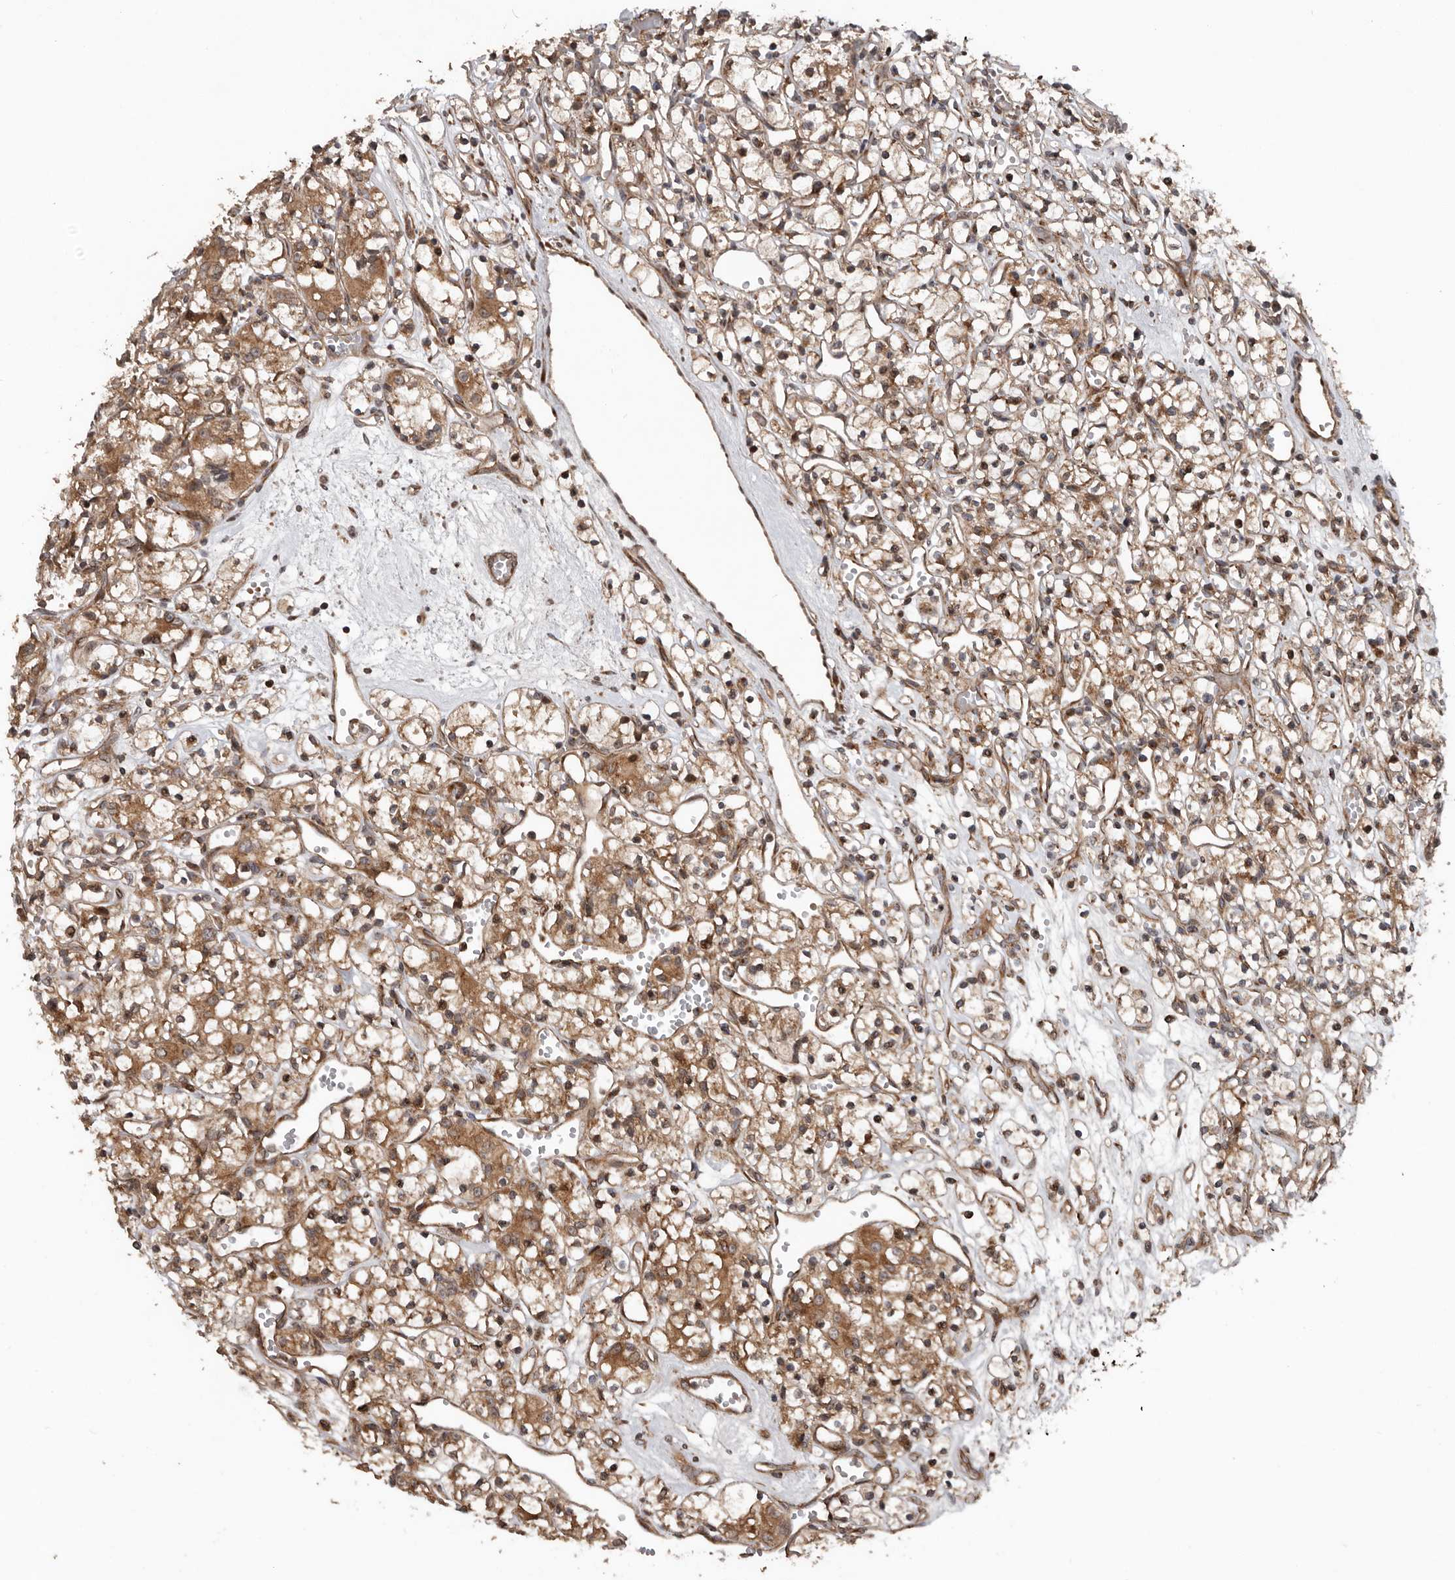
{"staining": {"intensity": "moderate", "quantity": ">75%", "location": "cytoplasmic/membranous"}, "tissue": "renal cancer", "cell_type": "Tumor cells", "image_type": "cancer", "snomed": [{"axis": "morphology", "description": "Adenocarcinoma, NOS"}, {"axis": "topography", "description": "Kidney"}], "caption": "Immunohistochemical staining of renal cancer exhibits moderate cytoplasmic/membranous protein expression in approximately >75% of tumor cells.", "gene": "CCDC190", "patient": {"sex": "female", "age": 59}}